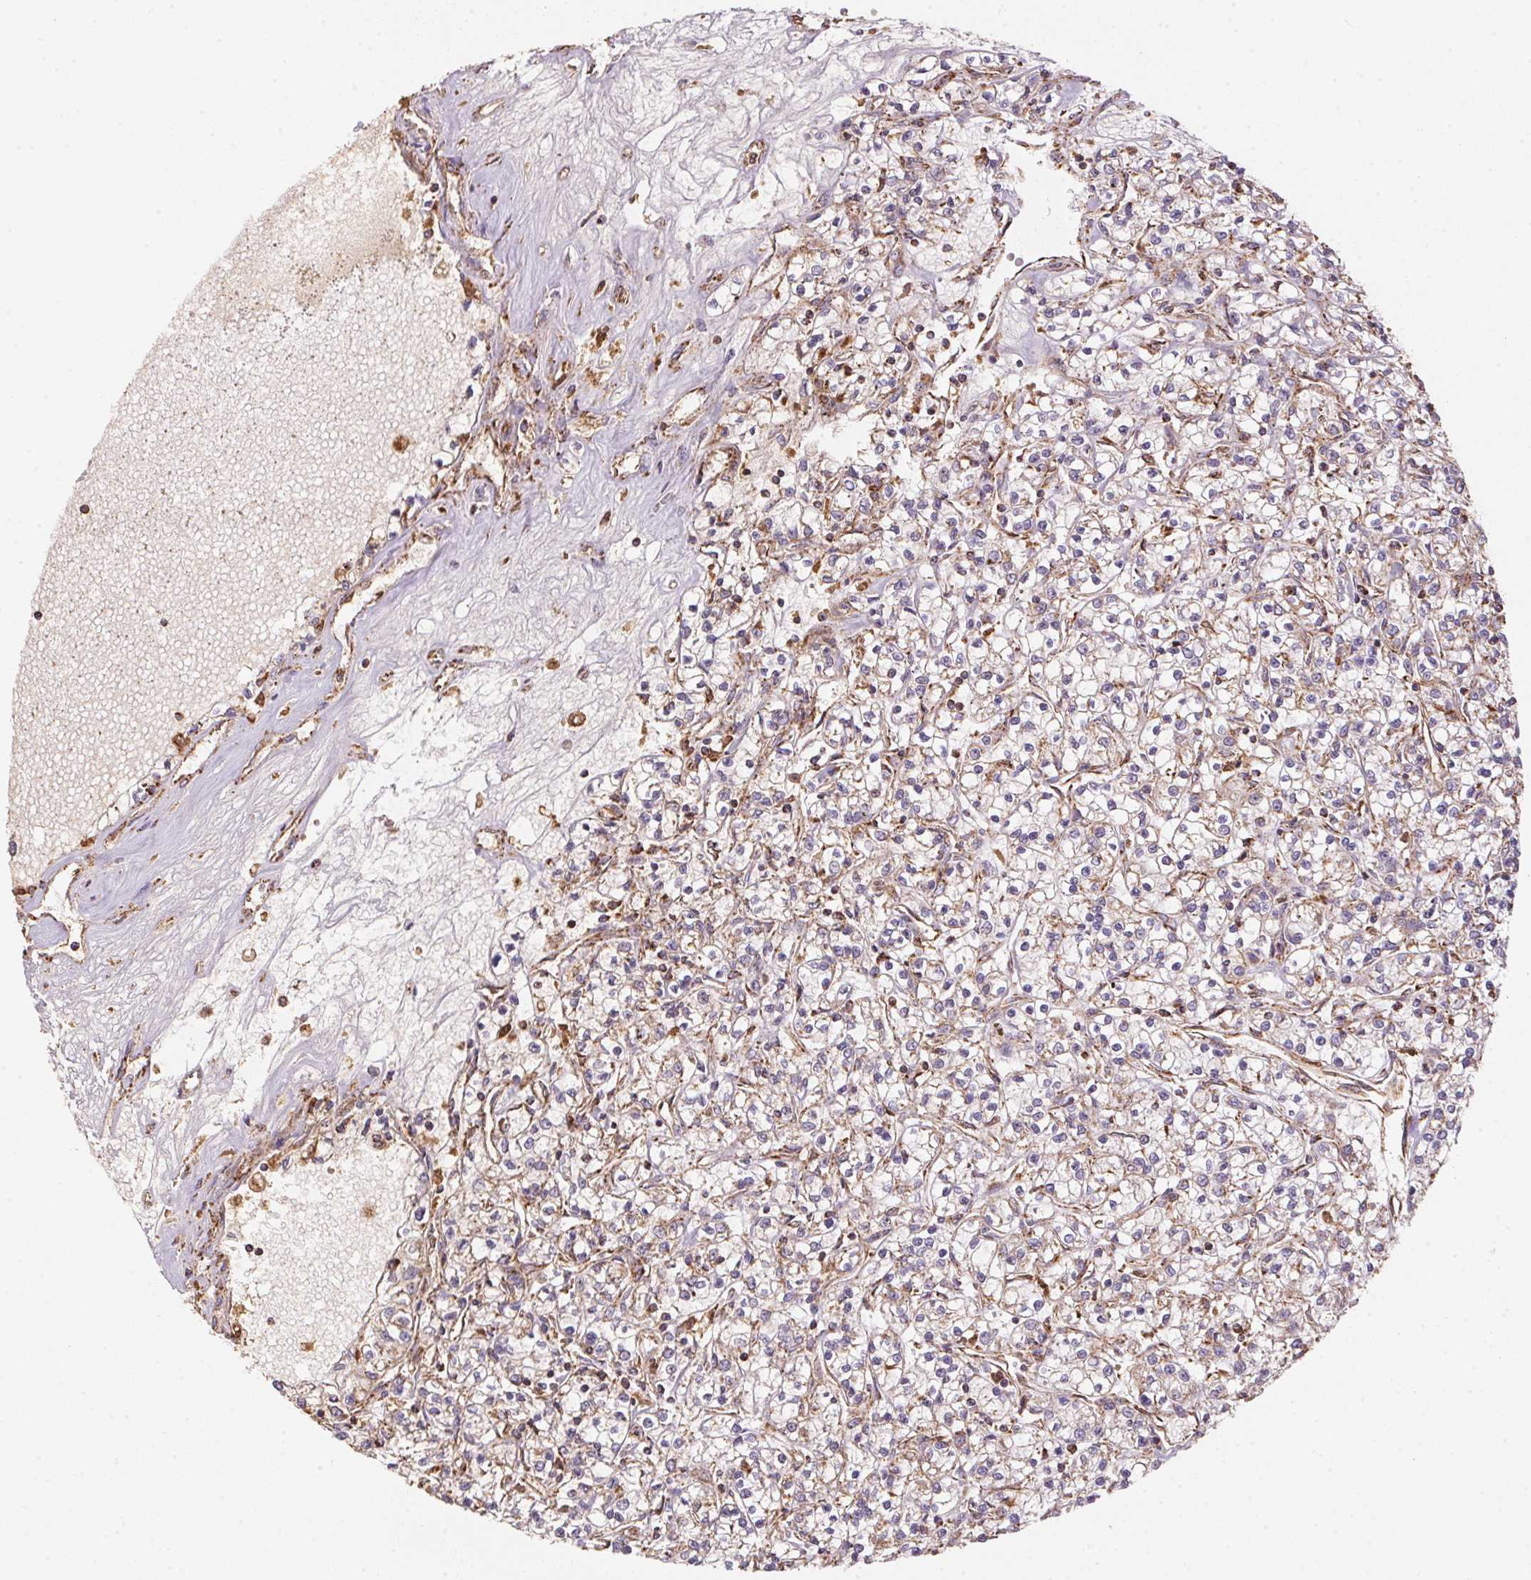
{"staining": {"intensity": "weak", "quantity": ">75%", "location": "cytoplasmic/membranous"}, "tissue": "renal cancer", "cell_type": "Tumor cells", "image_type": "cancer", "snomed": [{"axis": "morphology", "description": "Adenocarcinoma, NOS"}, {"axis": "topography", "description": "Kidney"}], "caption": "A high-resolution histopathology image shows IHC staining of renal cancer (adenocarcinoma), which exhibits weak cytoplasmic/membranous expression in approximately >75% of tumor cells.", "gene": "NDUFS2", "patient": {"sex": "female", "age": 59}}